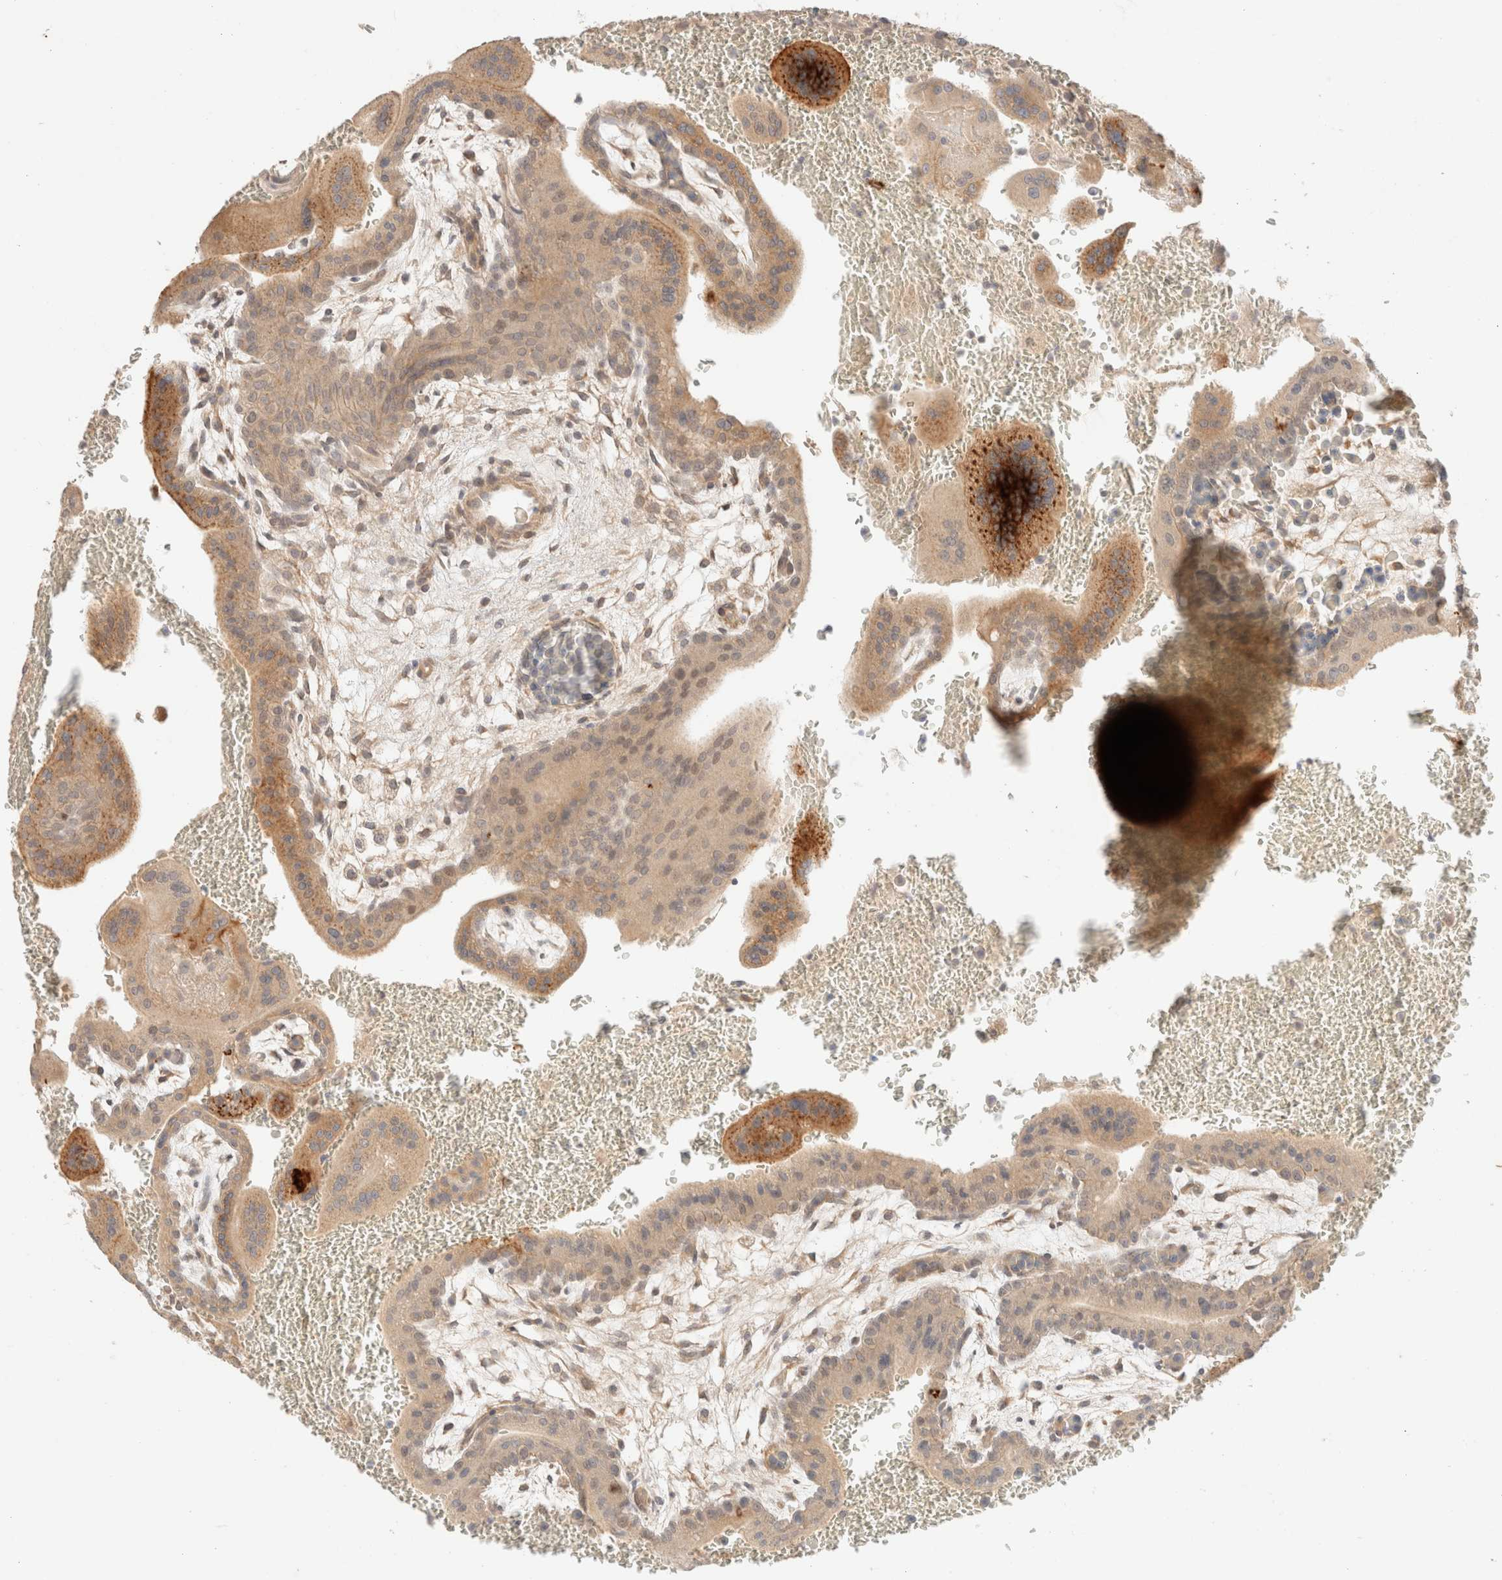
{"staining": {"intensity": "moderate", "quantity": ">75%", "location": "cytoplasmic/membranous"}, "tissue": "placenta", "cell_type": "Trophoblastic cells", "image_type": "normal", "snomed": [{"axis": "morphology", "description": "Normal tissue, NOS"}, {"axis": "topography", "description": "Placenta"}], "caption": "High-power microscopy captured an immunohistochemistry (IHC) image of normal placenta, revealing moderate cytoplasmic/membranous expression in about >75% of trophoblastic cells.", "gene": "SARM1", "patient": {"sex": "female", "age": 35}}